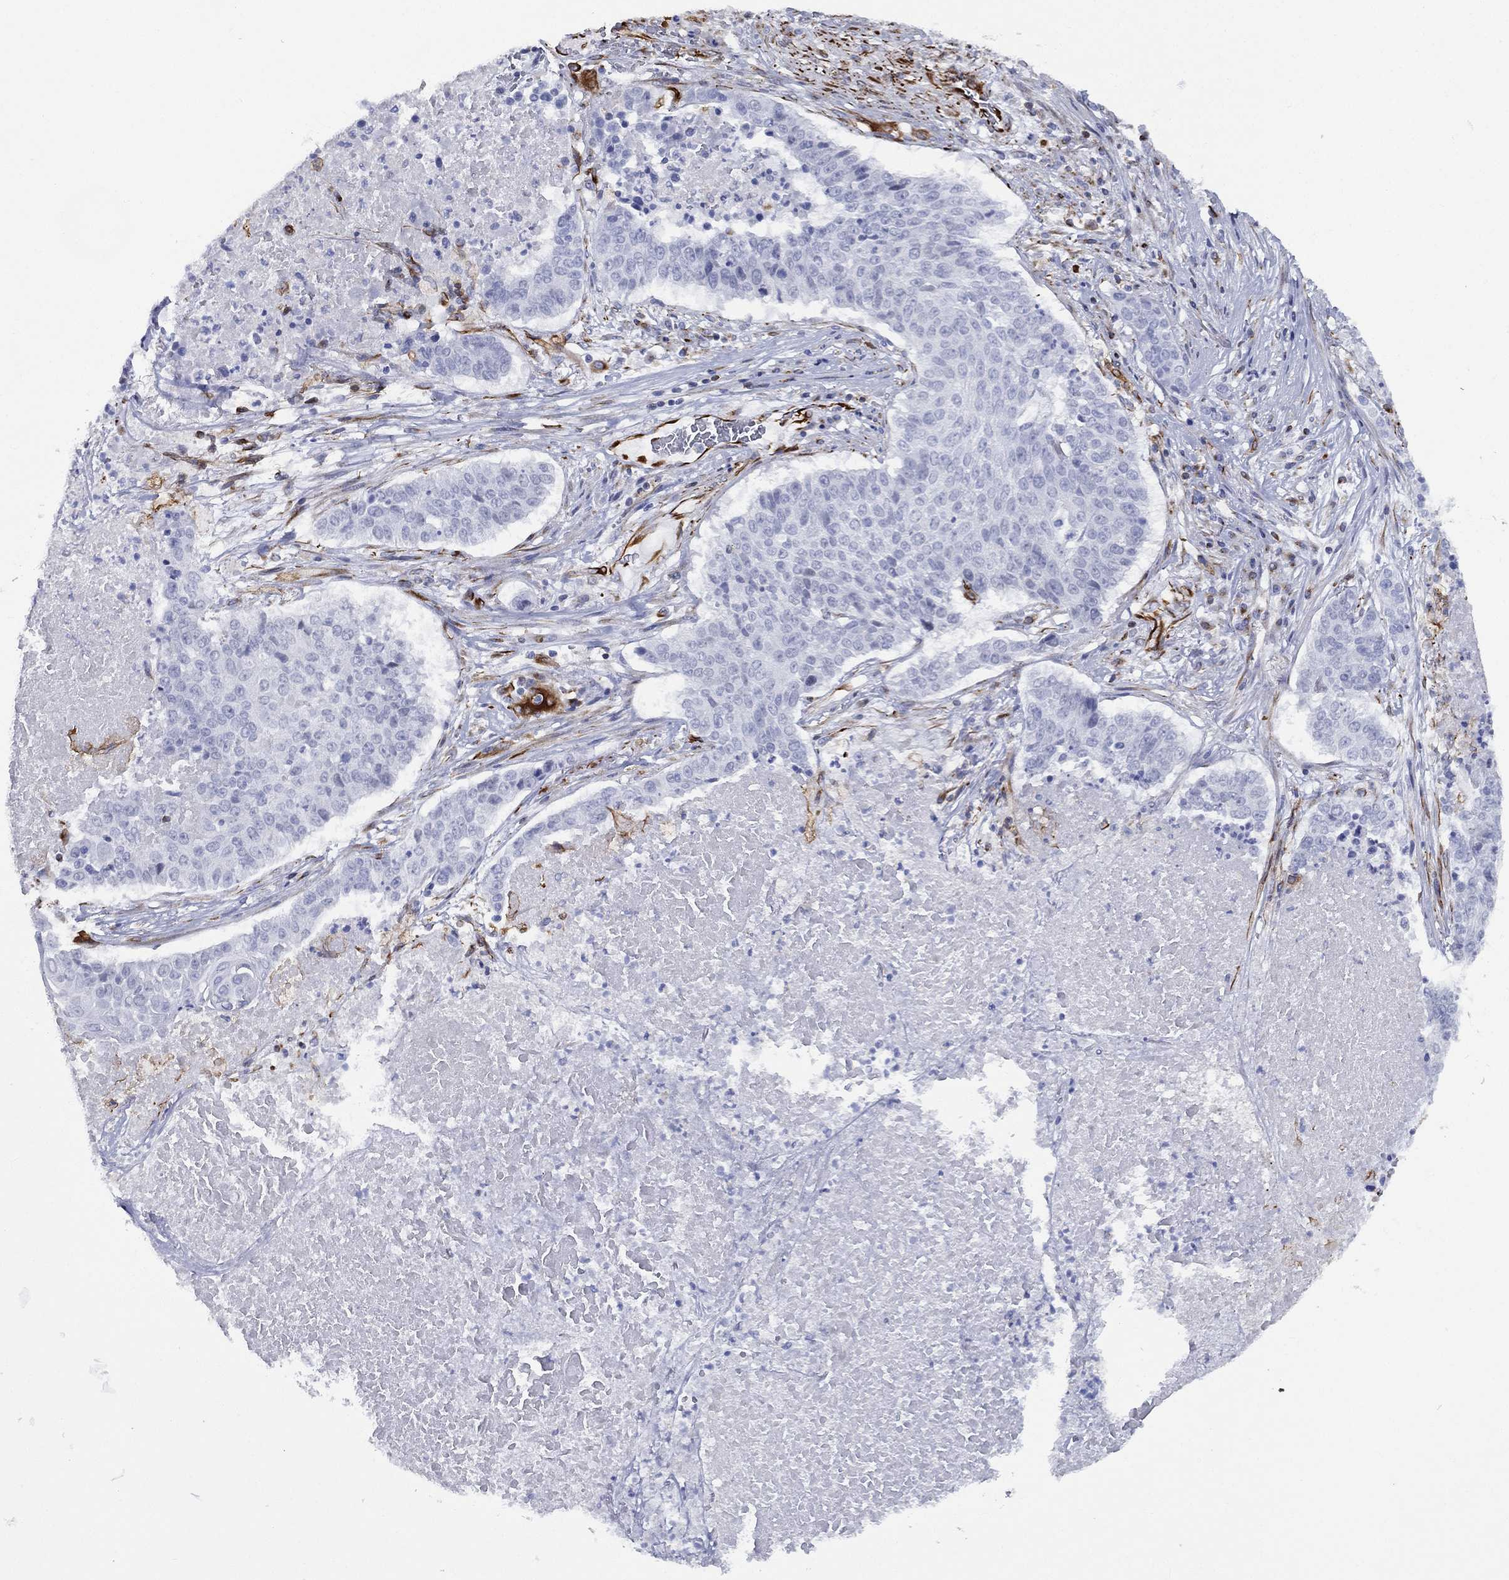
{"staining": {"intensity": "negative", "quantity": "none", "location": "none"}, "tissue": "lung cancer", "cell_type": "Tumor cells", "image_type": "cancer", "snomed": [{"axis": "morphology", "description": "Squamous cell carcinoma, NOS"}, {"axis": "topography", "description": "Lung"}], "caption": "High power microscopy photomicrograph of an immunohistochemistry (IHC) image of lung squamous cell carcinoma, revealing no significant staining in tumor cells. (DAB (3,3'-diaminobenzidine) IHC with hematoxylin counter stain).", "gene": "MAS1", "patient": {"sex": "male", "age": 64}}